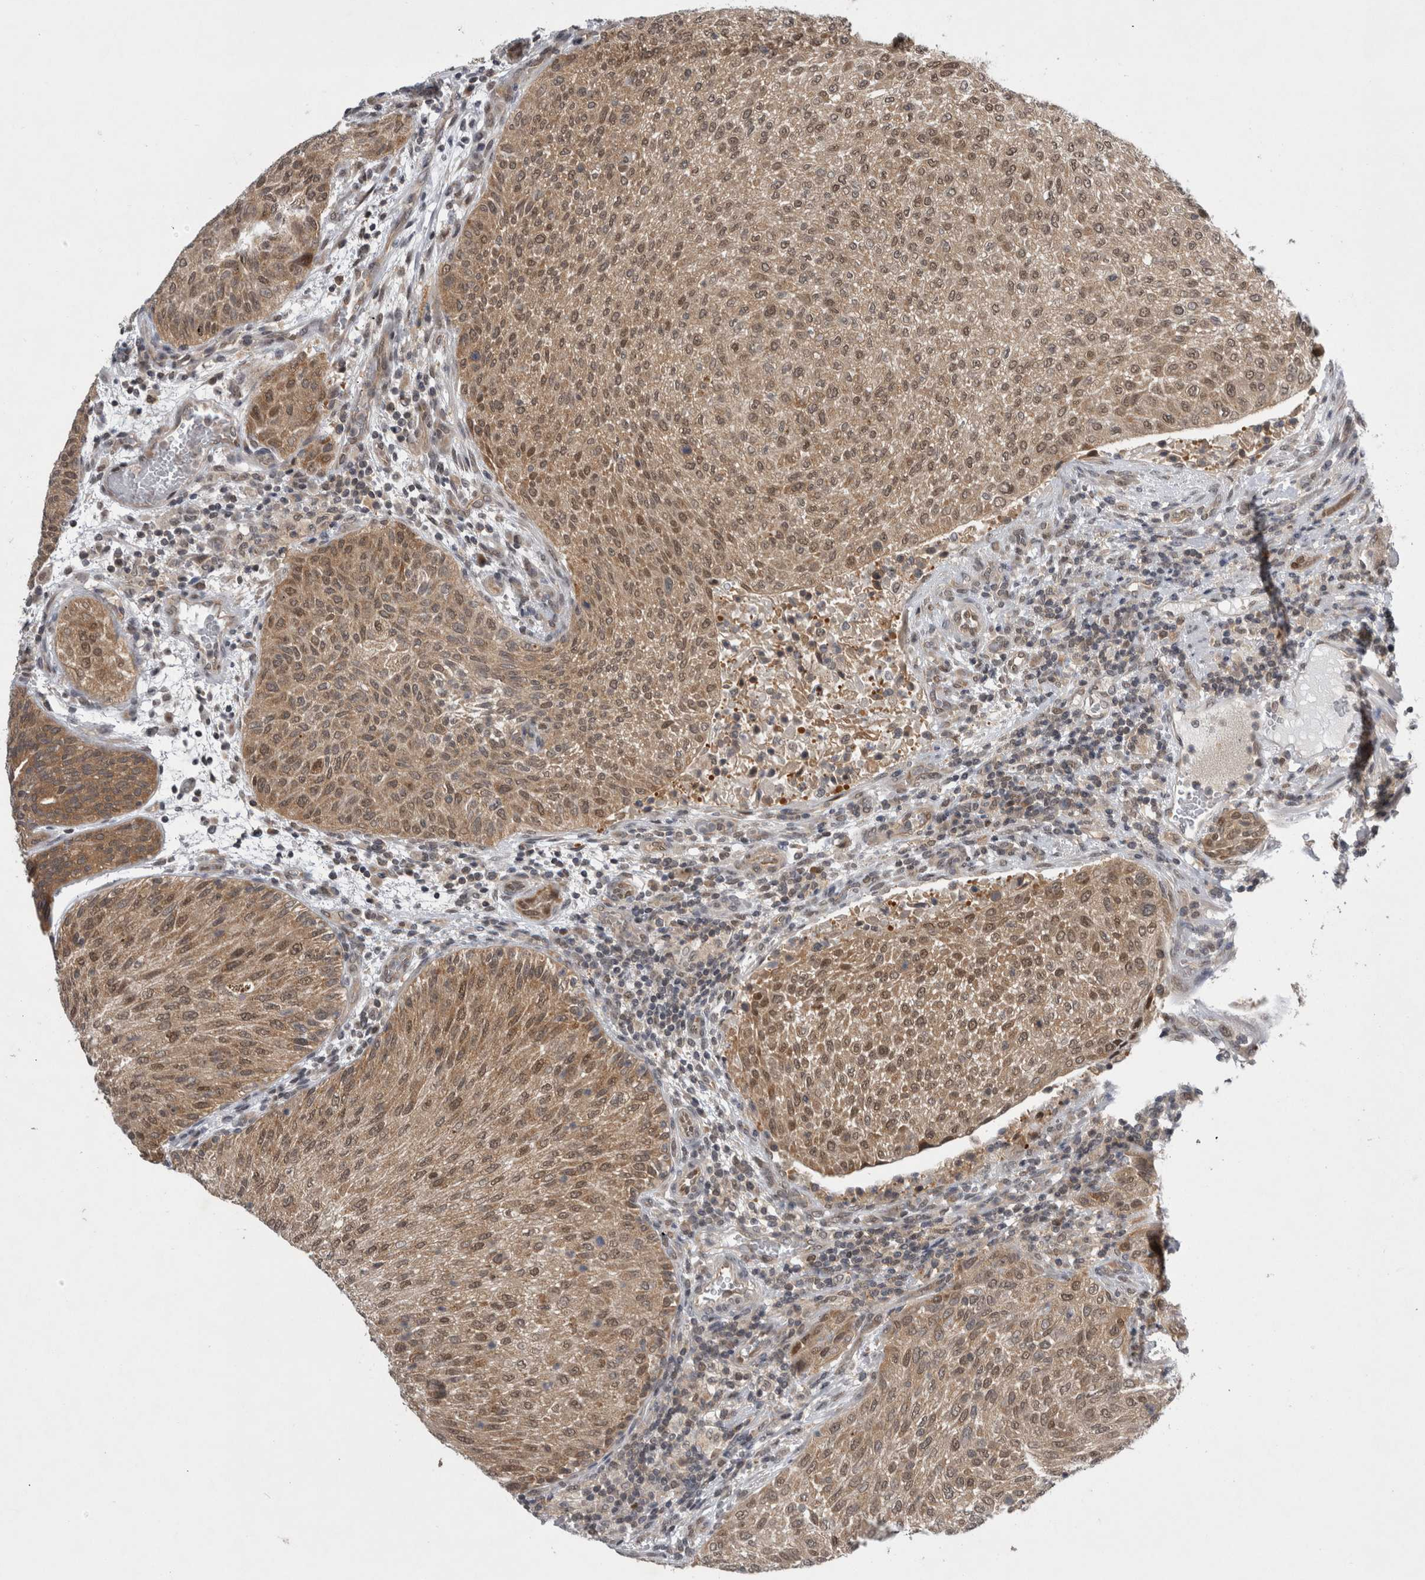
{"staining": {"intensity": "moderate", "quantity": ">75%", "location": "cytoplasmic/membranous,nuclear"}, "tissue": "urothelial cancer", "cell_type": "Tumor cells", "image_type": "cancer", "snomed": [{"axis": "morphology", "description": "Urothelial carcinoma, Low grade"}, {"axis": "morphology", "description": "Urothelial carcinoma, High grade"}, {"axis": "topography", "description": "Urinary bladder"}], "caption": "Protein expression analysis of urothelial cancer reveals moderate cytoplasmic/membranous and nuclear expression in approximately >75% of tumor cells.", "gene": "PSMB2", "patient": {"sex": "male", "age": 35}}